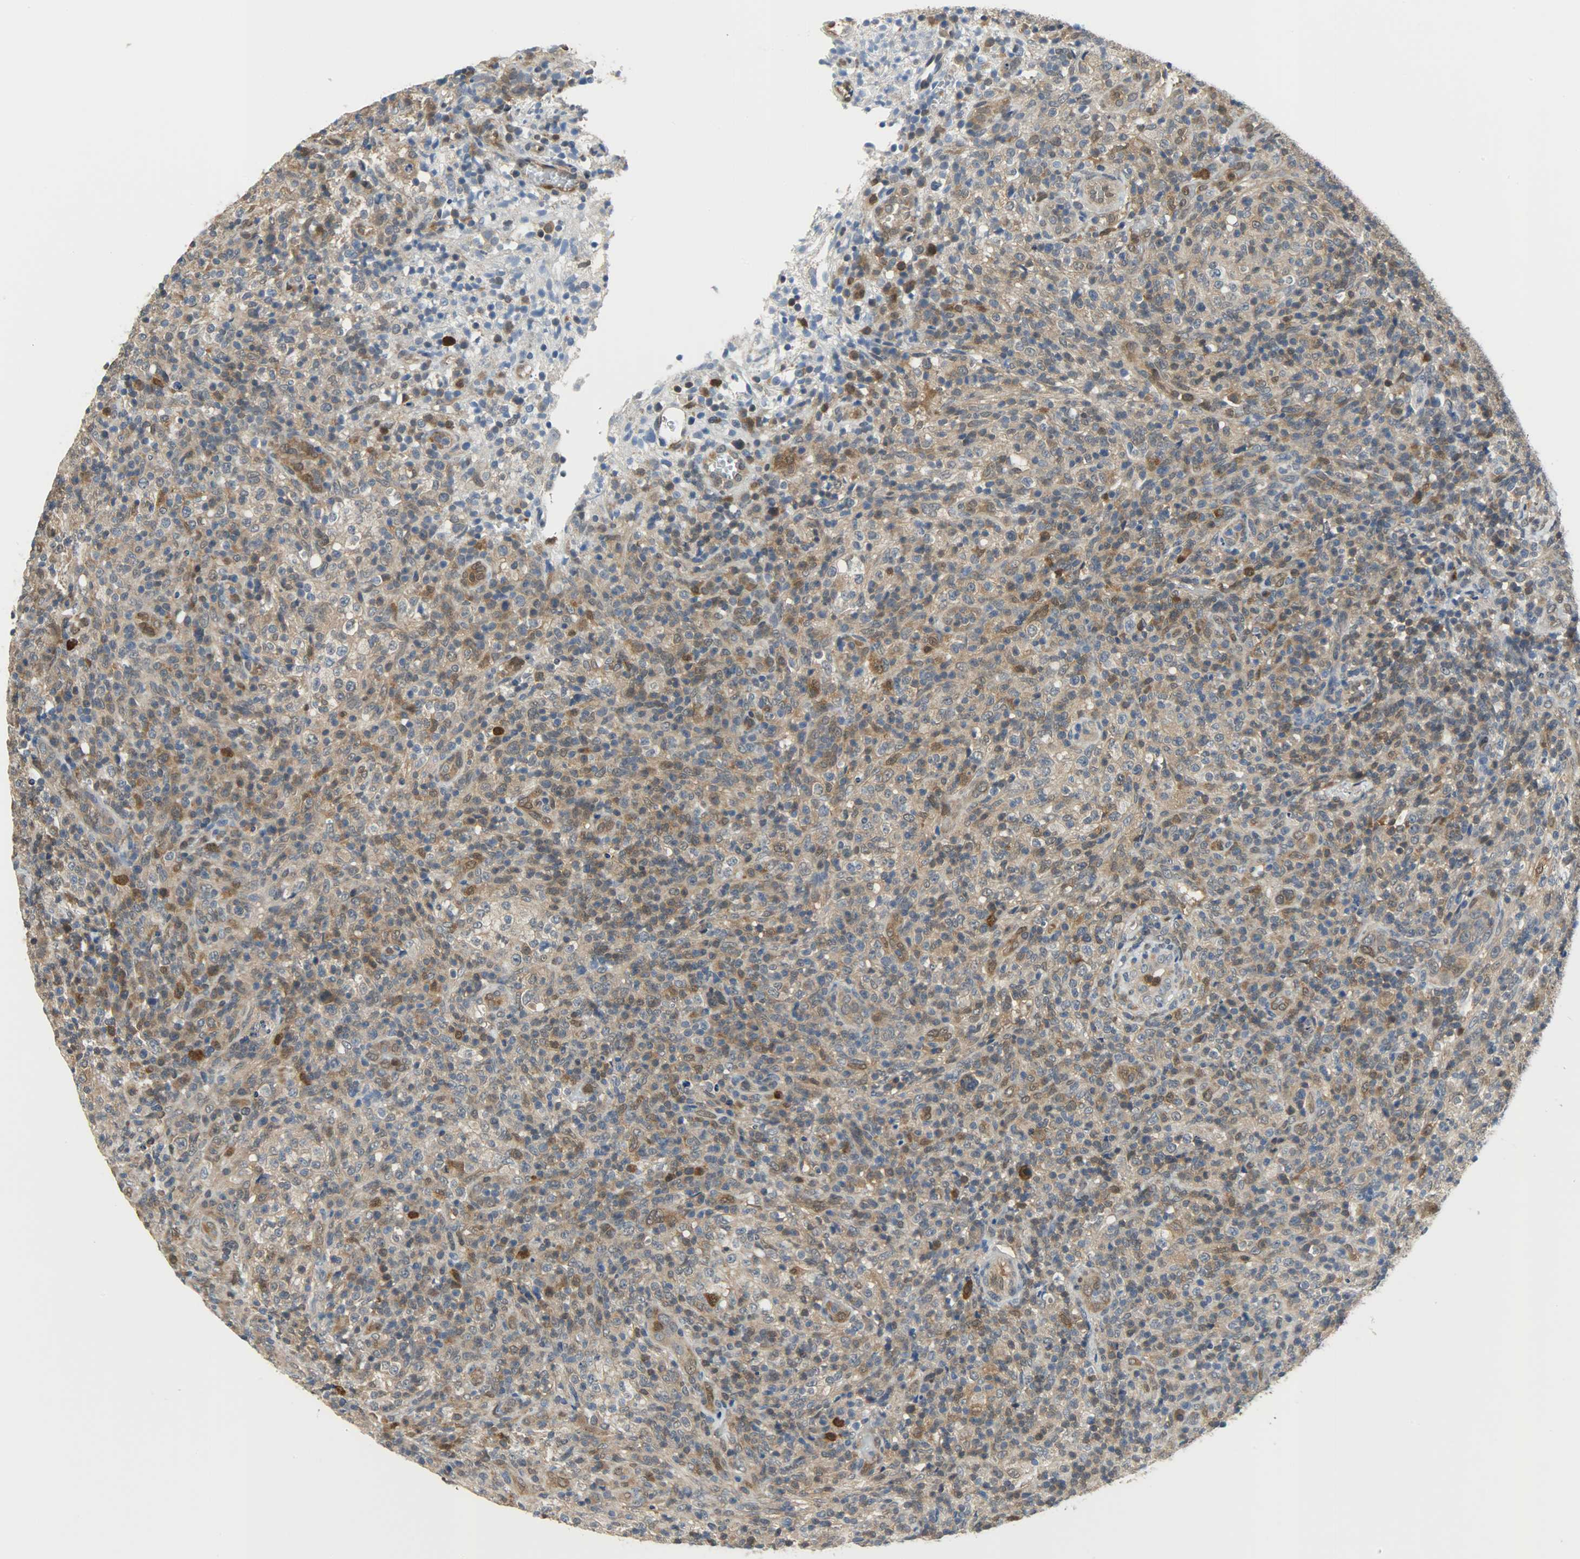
{"staining": {"intensity": "moderate", "quantity": ">75%", "location": "cytoplasmic/membranous,nuclear"}, "tissue": "lymphoma", "cell_type": "Tumor cells", "image_type": "cancer", "snomed": [{"axis": "morphology", "description": "Malignant lymphoma, non-Hodgkin's type, High grade"}, {"axis": "topography", "description": "Lymph node"}], "caption": "IHC of malignant lymphoma, non-Hodgkin's type (high-grade) shows medium levels of moderate cytoplasmic/membranous and nuclear expression in about >75% of tumor cells. Nuclei are stained in blue.", "gene": "EIF4EBP1", "patient": {"sex": "female", "age": 76}}